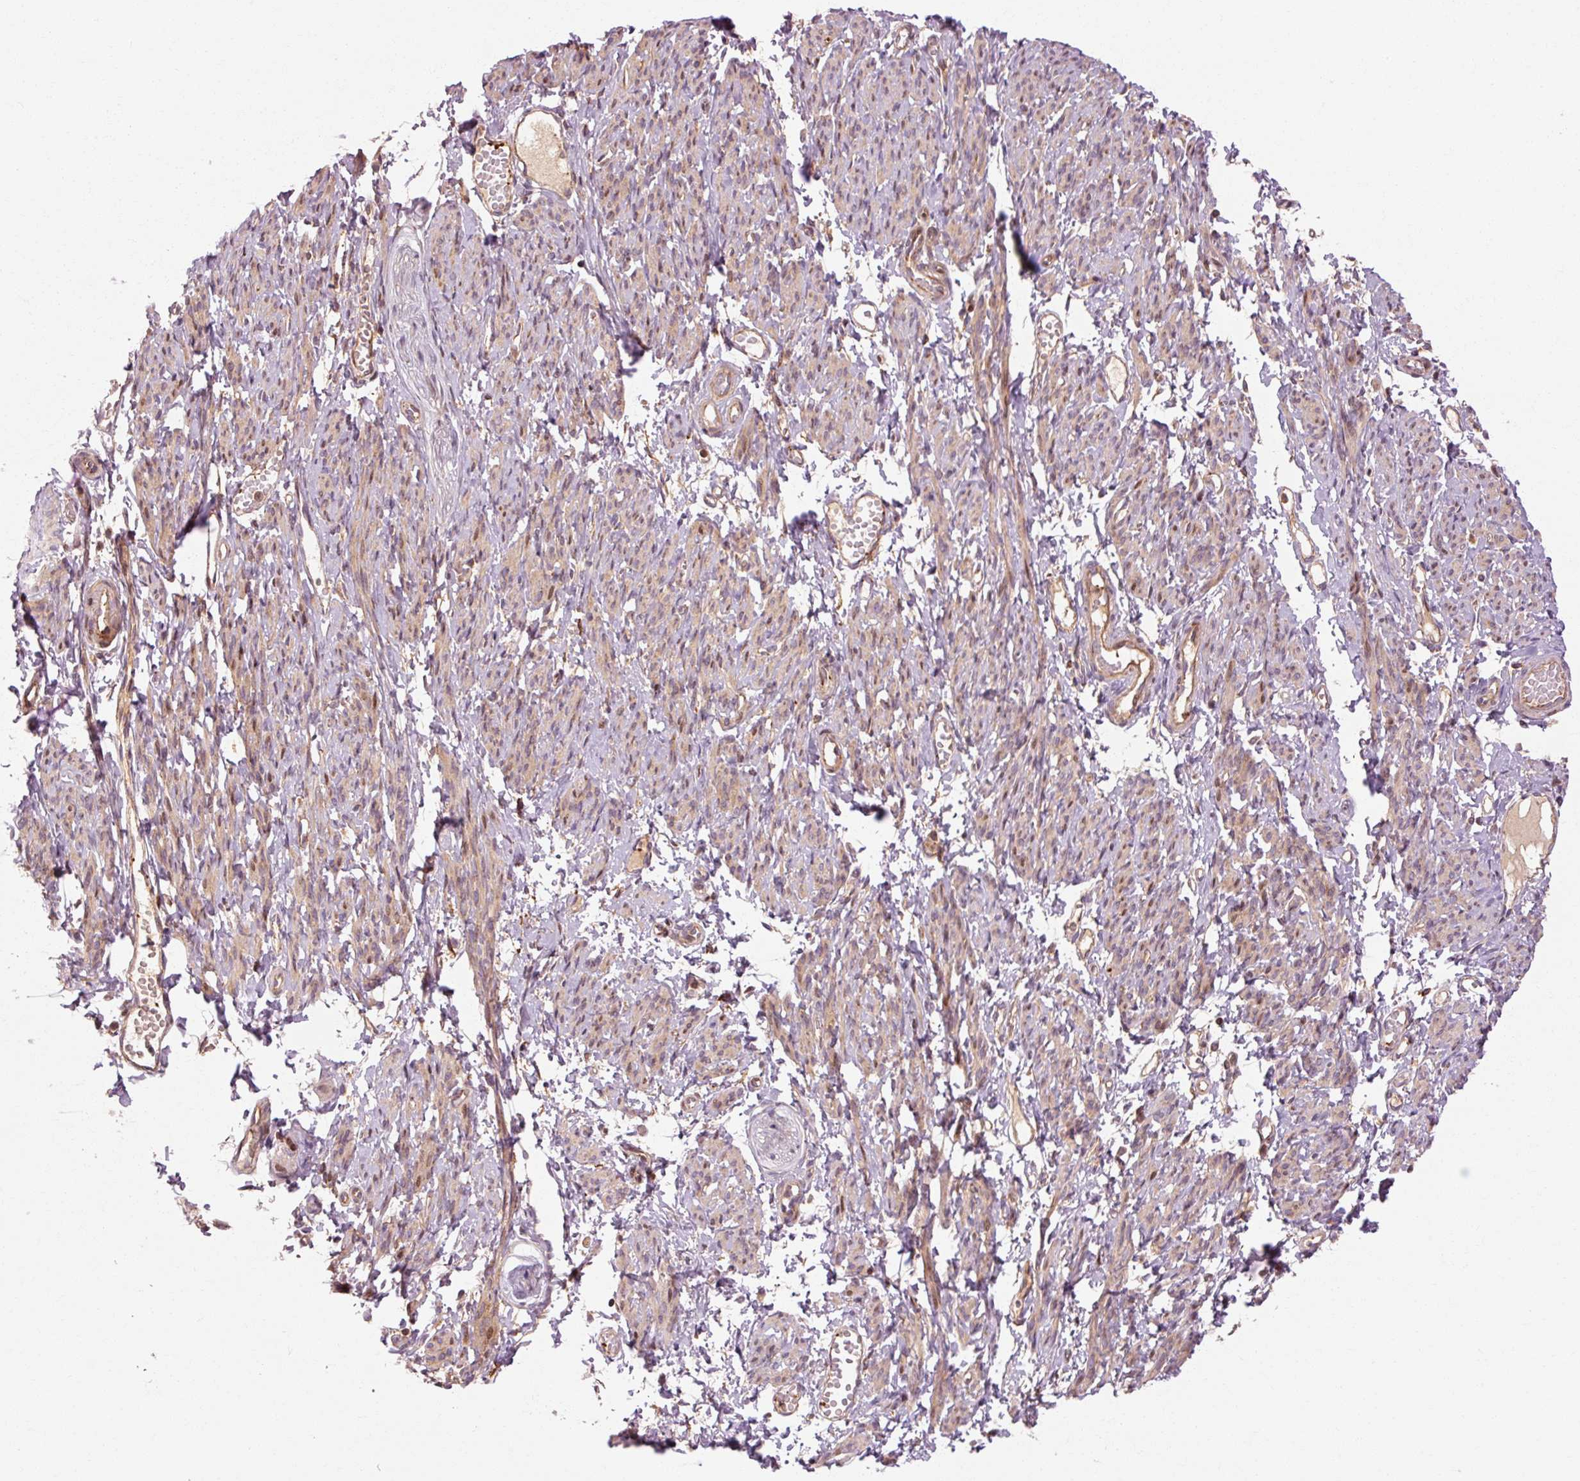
{"staining": {"intensity": "weak", "quantity": ">75%", "location": "cytoplasmic/membranous,nuclear"}, "tissue": "smooth muscle", "cell_type": "Smooth muscle cells", "image_type": "normal", "snomed": [{"axis": "morphology", "description": "Normal tissue, NOS"}, {"axis": "topography", "description": "Smooth muscle"}], "caption": "This histopathology image demonstrates immunohistochemistry staining of normal smooth muscle, with low weak cytoplasmic/membranous,nuclear staining in approximately >75% of smooth muscle cells.", "gene": "CTNNA1", "patient": {"sex": "female", "age": 65}}